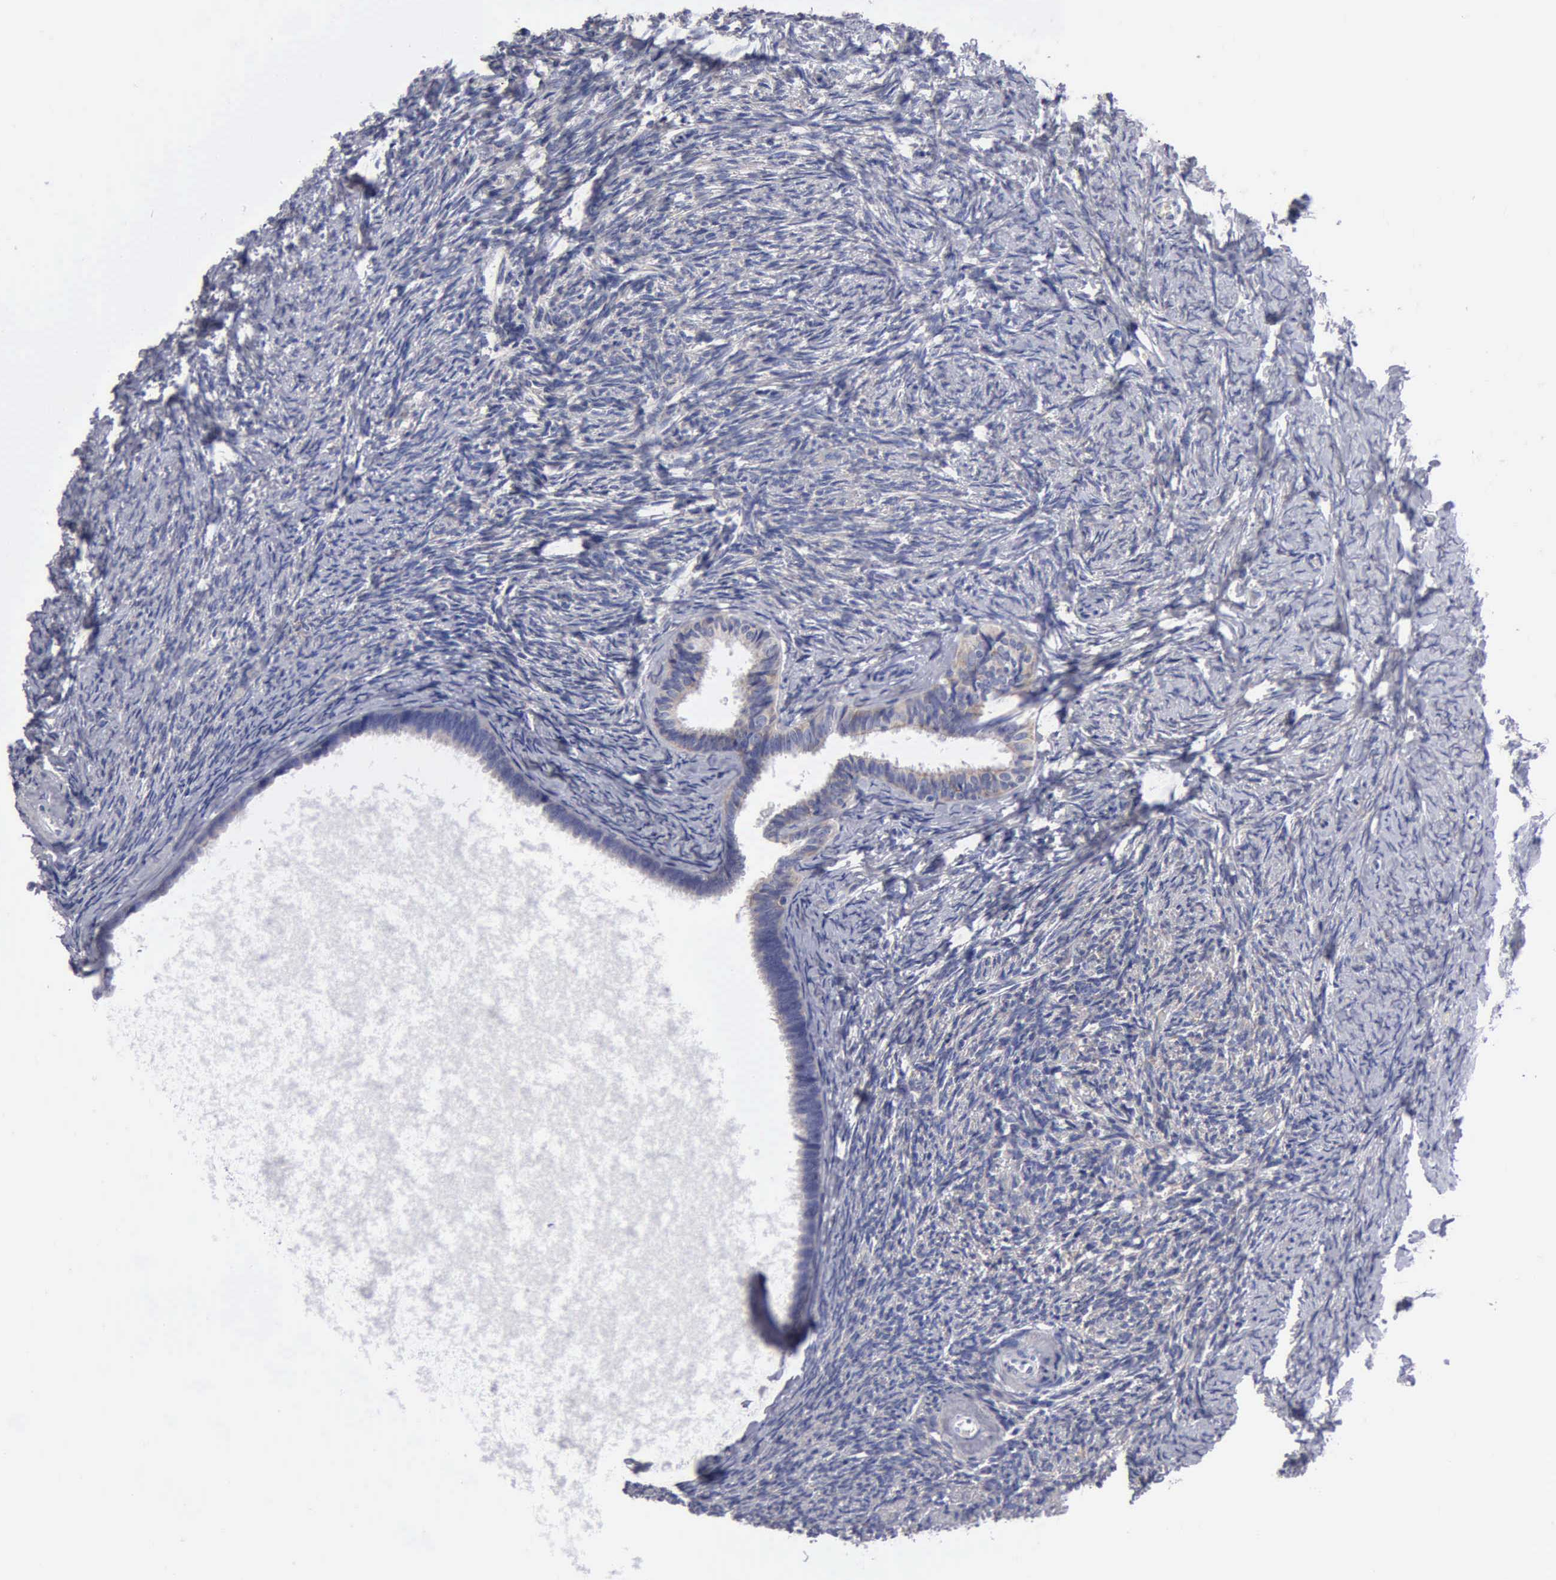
{"staining": {"intensity": "negative", "quantity": "none", "location": "none"}, "tissue": "ovary", "cell_type": "Ovarian stroma cells", "image_type": "normal", "snomed": [{"axis": "morphology", "description": "Normal tissue, NOS"}, {"axis": "topography", "description": "Ovary"}], "caption": "Histopathology image shows no protein positivity in ovarian stroma cells of benign ovary. Nuclei are stained in blue.", "gene": "TXLNG", "patient": {"sex": "female", "age": 54}}